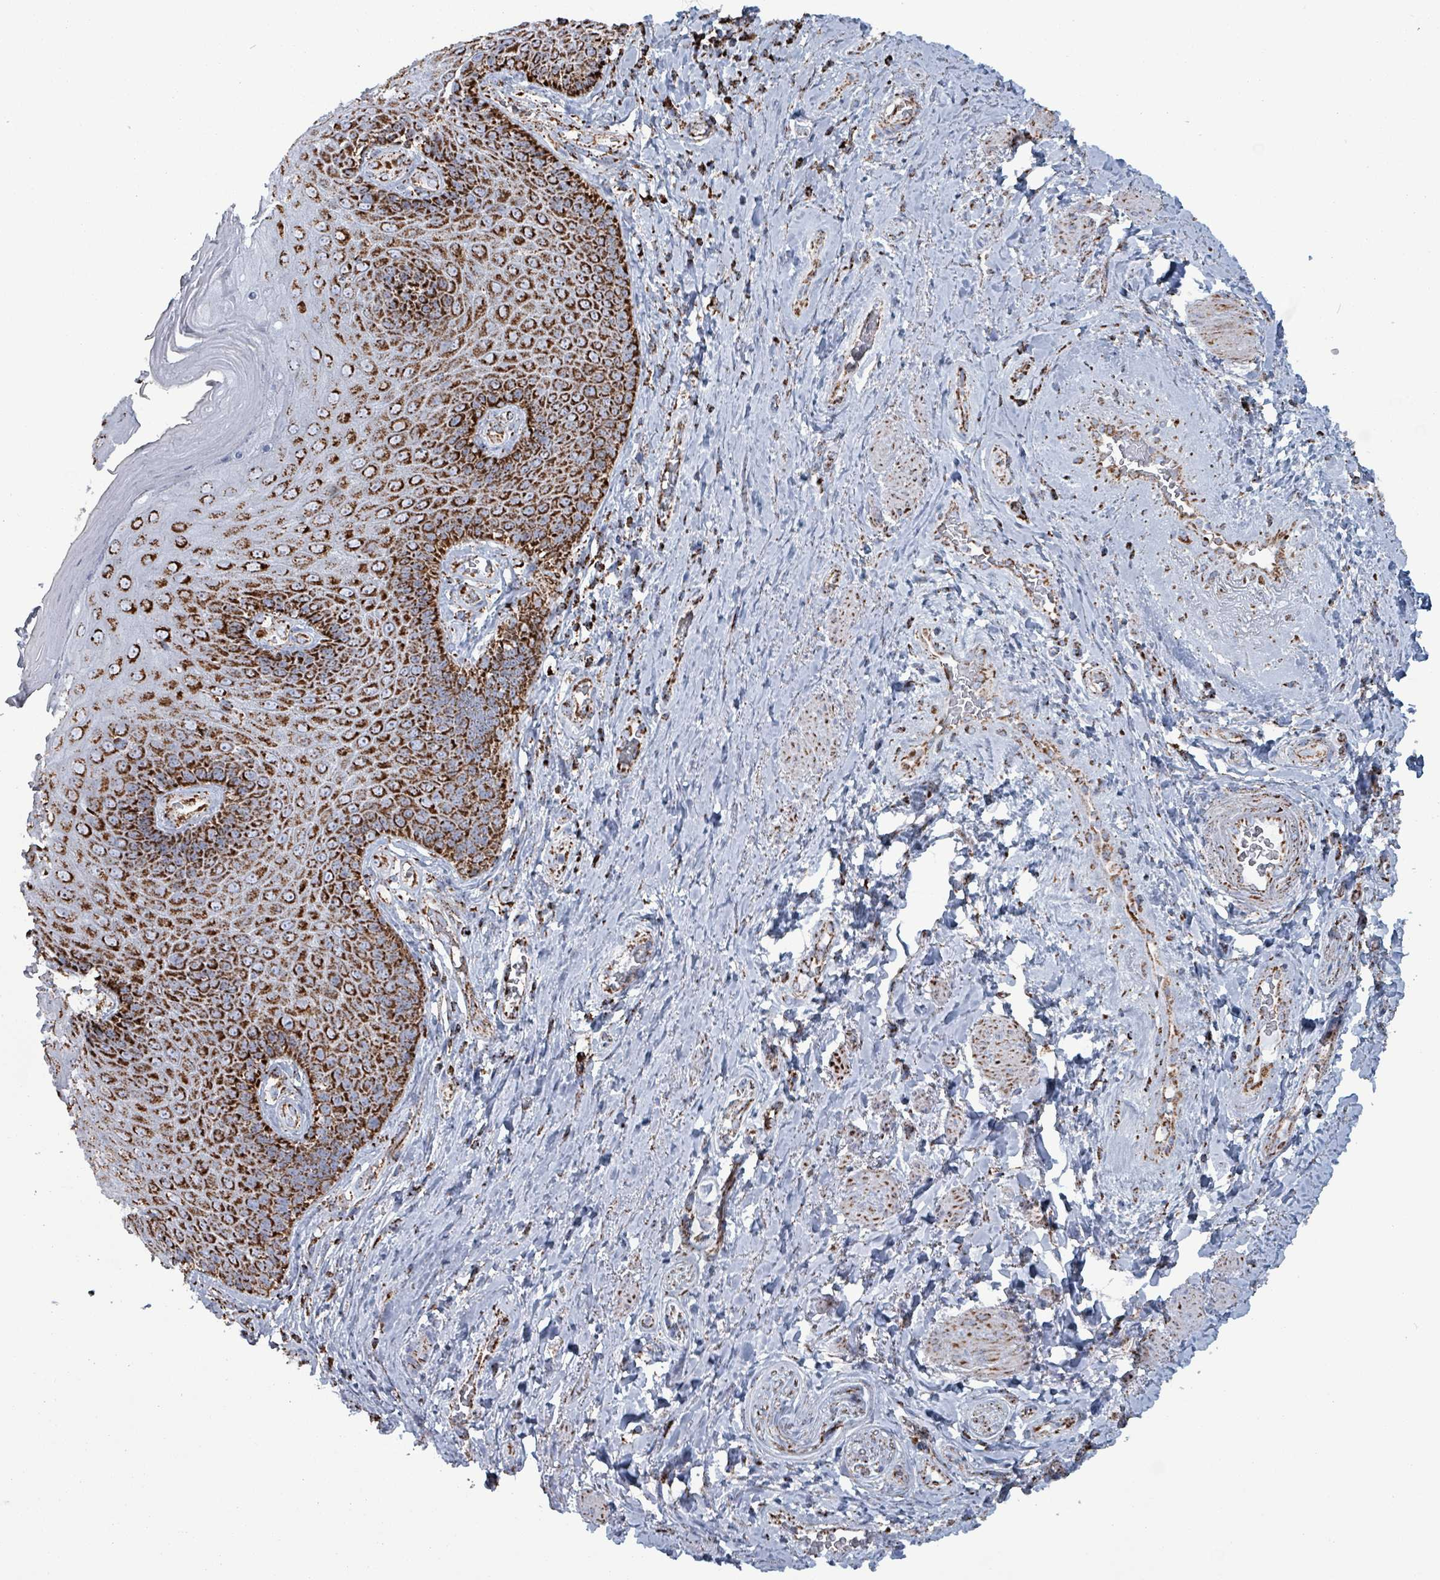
{"staining": {"intensity": "strong", "quantity": ">75%", "location": "cytoplasmic/membranous"}, "tissue": "skin", "cell_type": "Epidermal cells", "image_type": "normal", "snomed": [{"axis": "morphology", "description": "Normal tissue, NOS"}, {"axis": "topography", "description": "Anal"}, {"axis": "topography", "description": "Peripheral nerve tissue"}], "caption": "Skin stained with IHC reveals strong cytoplasmic/membranous positivity in approximately >75% of epidermal cells.", "gene": "IDH3B", "patient": {"sex": "male", "age": 53}}